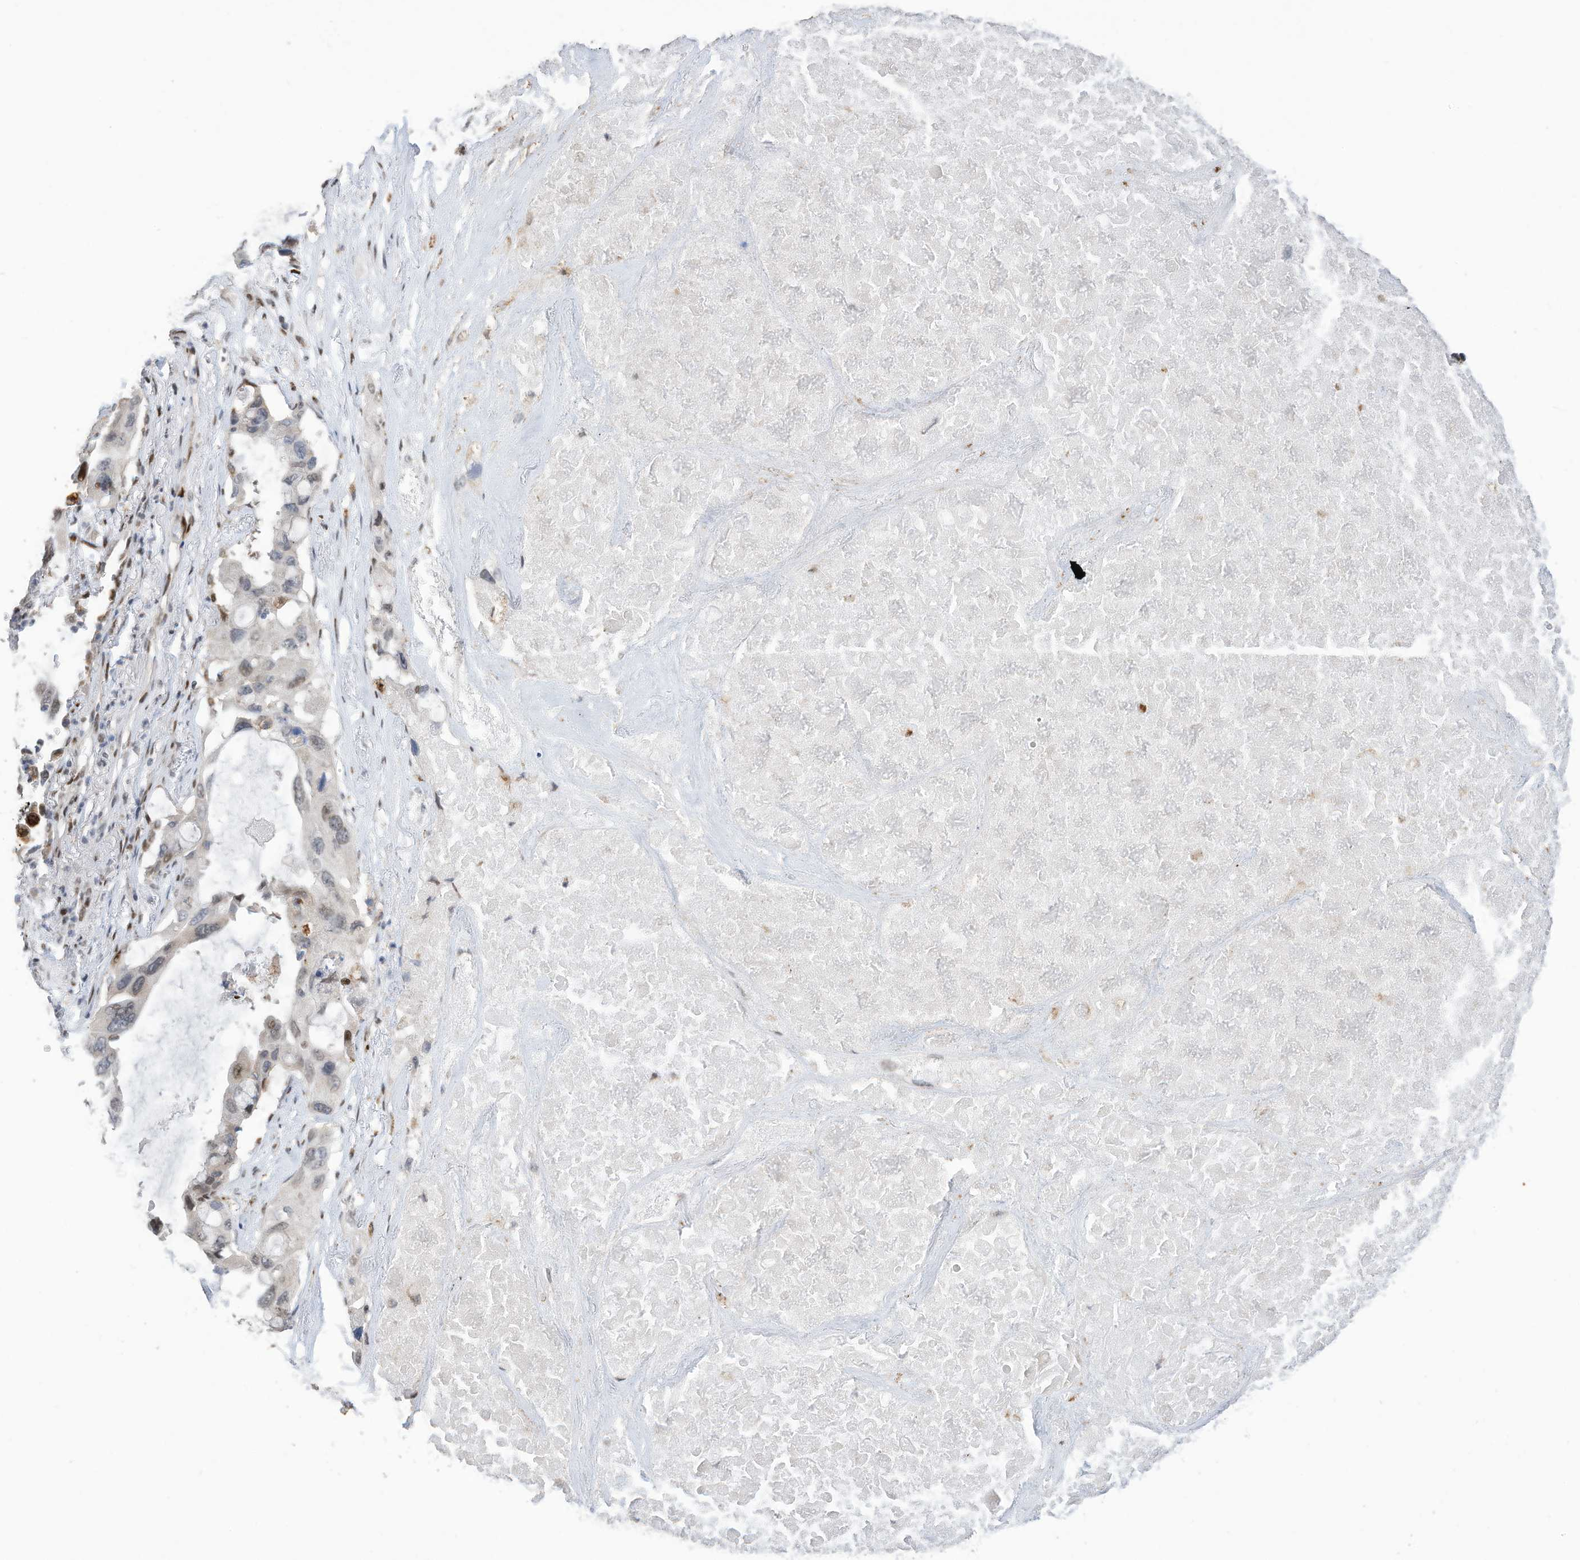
{"staining": {"intensity": "weak", "quantity": "<25%", "location": "nuclear"}, "tissue": "lung cancer", "cell_type": "Tumor cells", "image_type": "cancer", "snomed": [{"axis": "morphology", "description": "Squamous cell carcinoma, NOS"}, {"axis": "topography", "description": "Lung"}], "caption": "Immunohistochemistry image of human lung squamous cell carcinoma stained for a protein (brown), which demonstrates no staining in tumor cells.", "gene": "RABL3", "patient": {"sex": "female", "age": 73}}